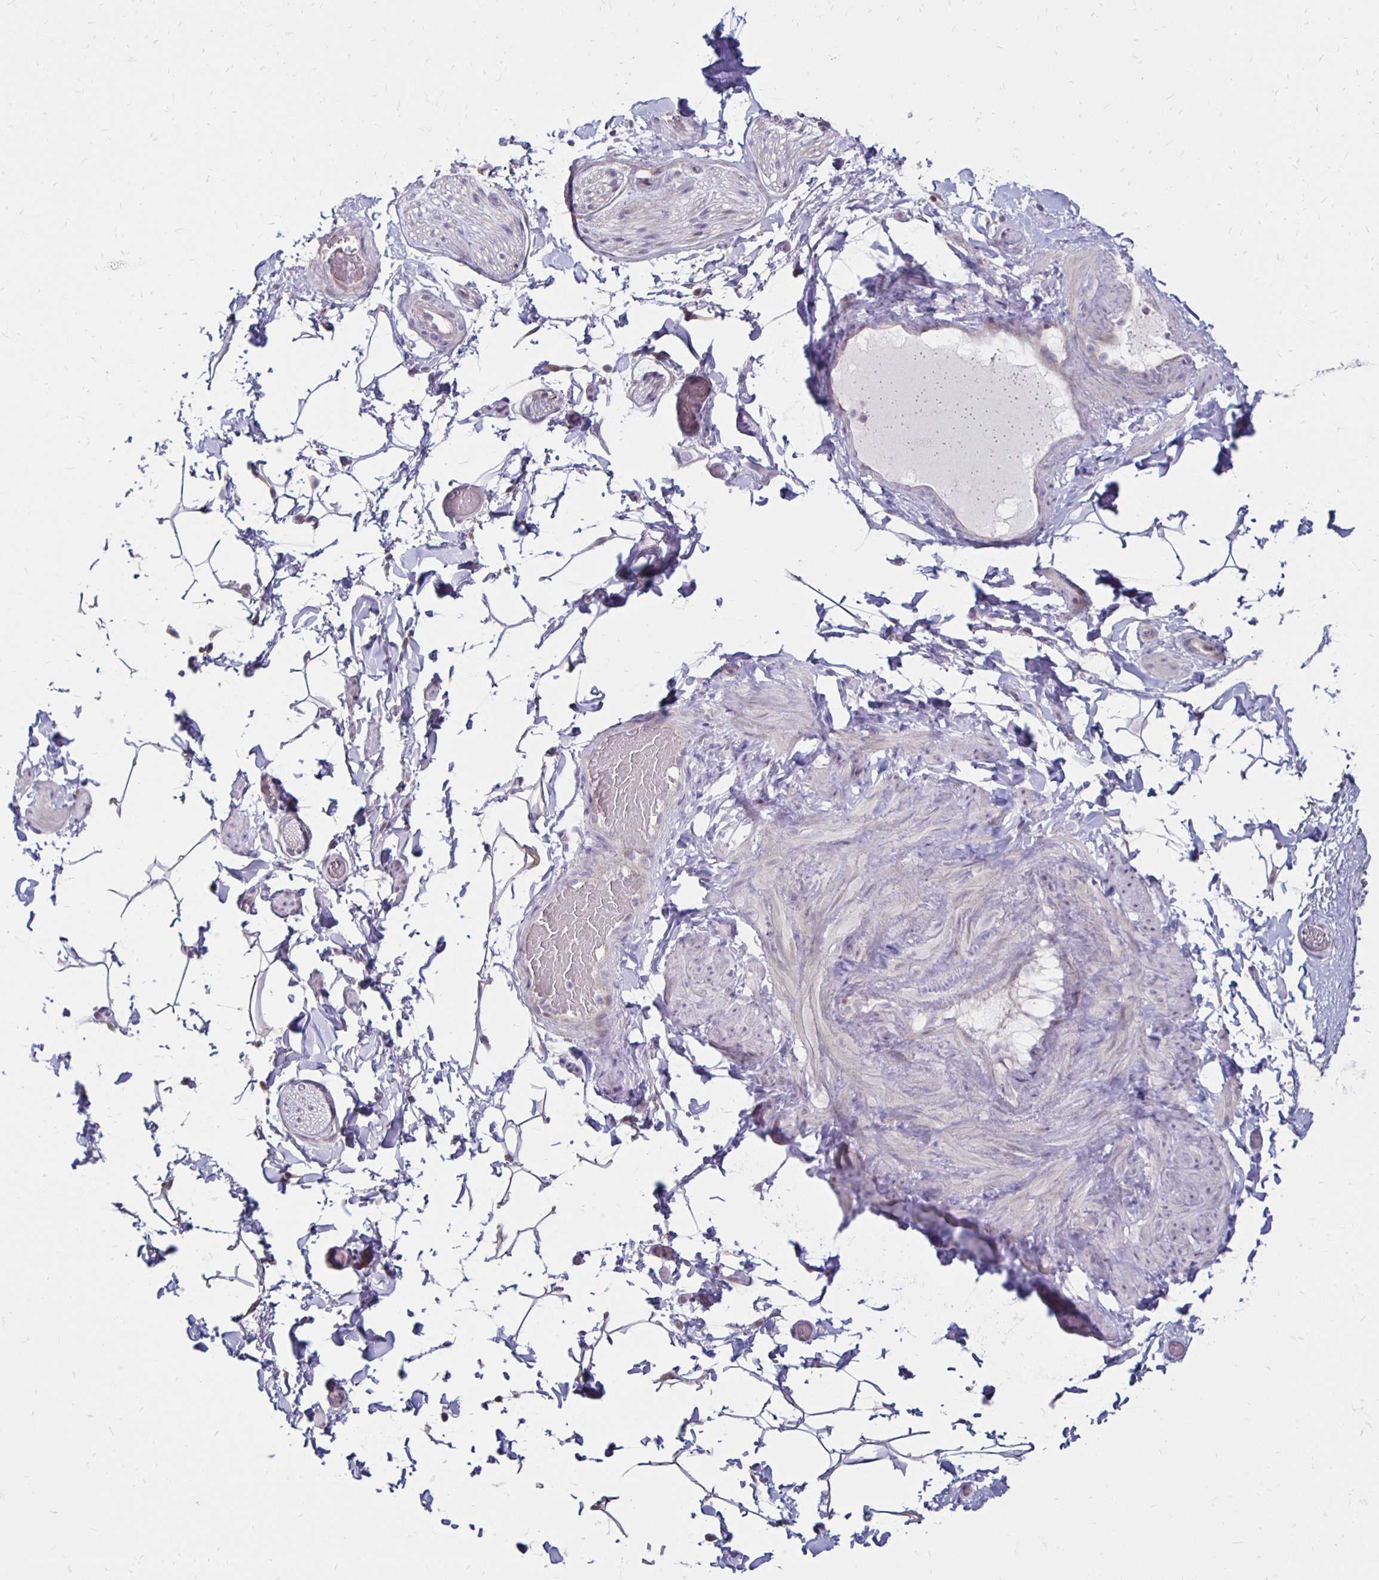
{"staining": {"intensity": "negative", "quantity": "none", "location": "none"}, "tissue": "adipose tissue", "cell_type": "Adipocytes", "image_type": "normal", "snomed": [{"axis": "morphology", "description": "Normal tissue, NOS"}, {"axis": "topography", "description": "Epididymis"}, {"axis": "topography", "description": "Peripheral nerve tissue"}], "caption": "Immunohistochemistry photomicrograph of benign human adipose tissue stained for a protein (brown), which shows no staining in adipocytes. (DAB immunohistochemistry visualized using brightfield microscopy, high magnification).", "gene": "DAGLA", "patient": {"sex": "male", "age": 32}}